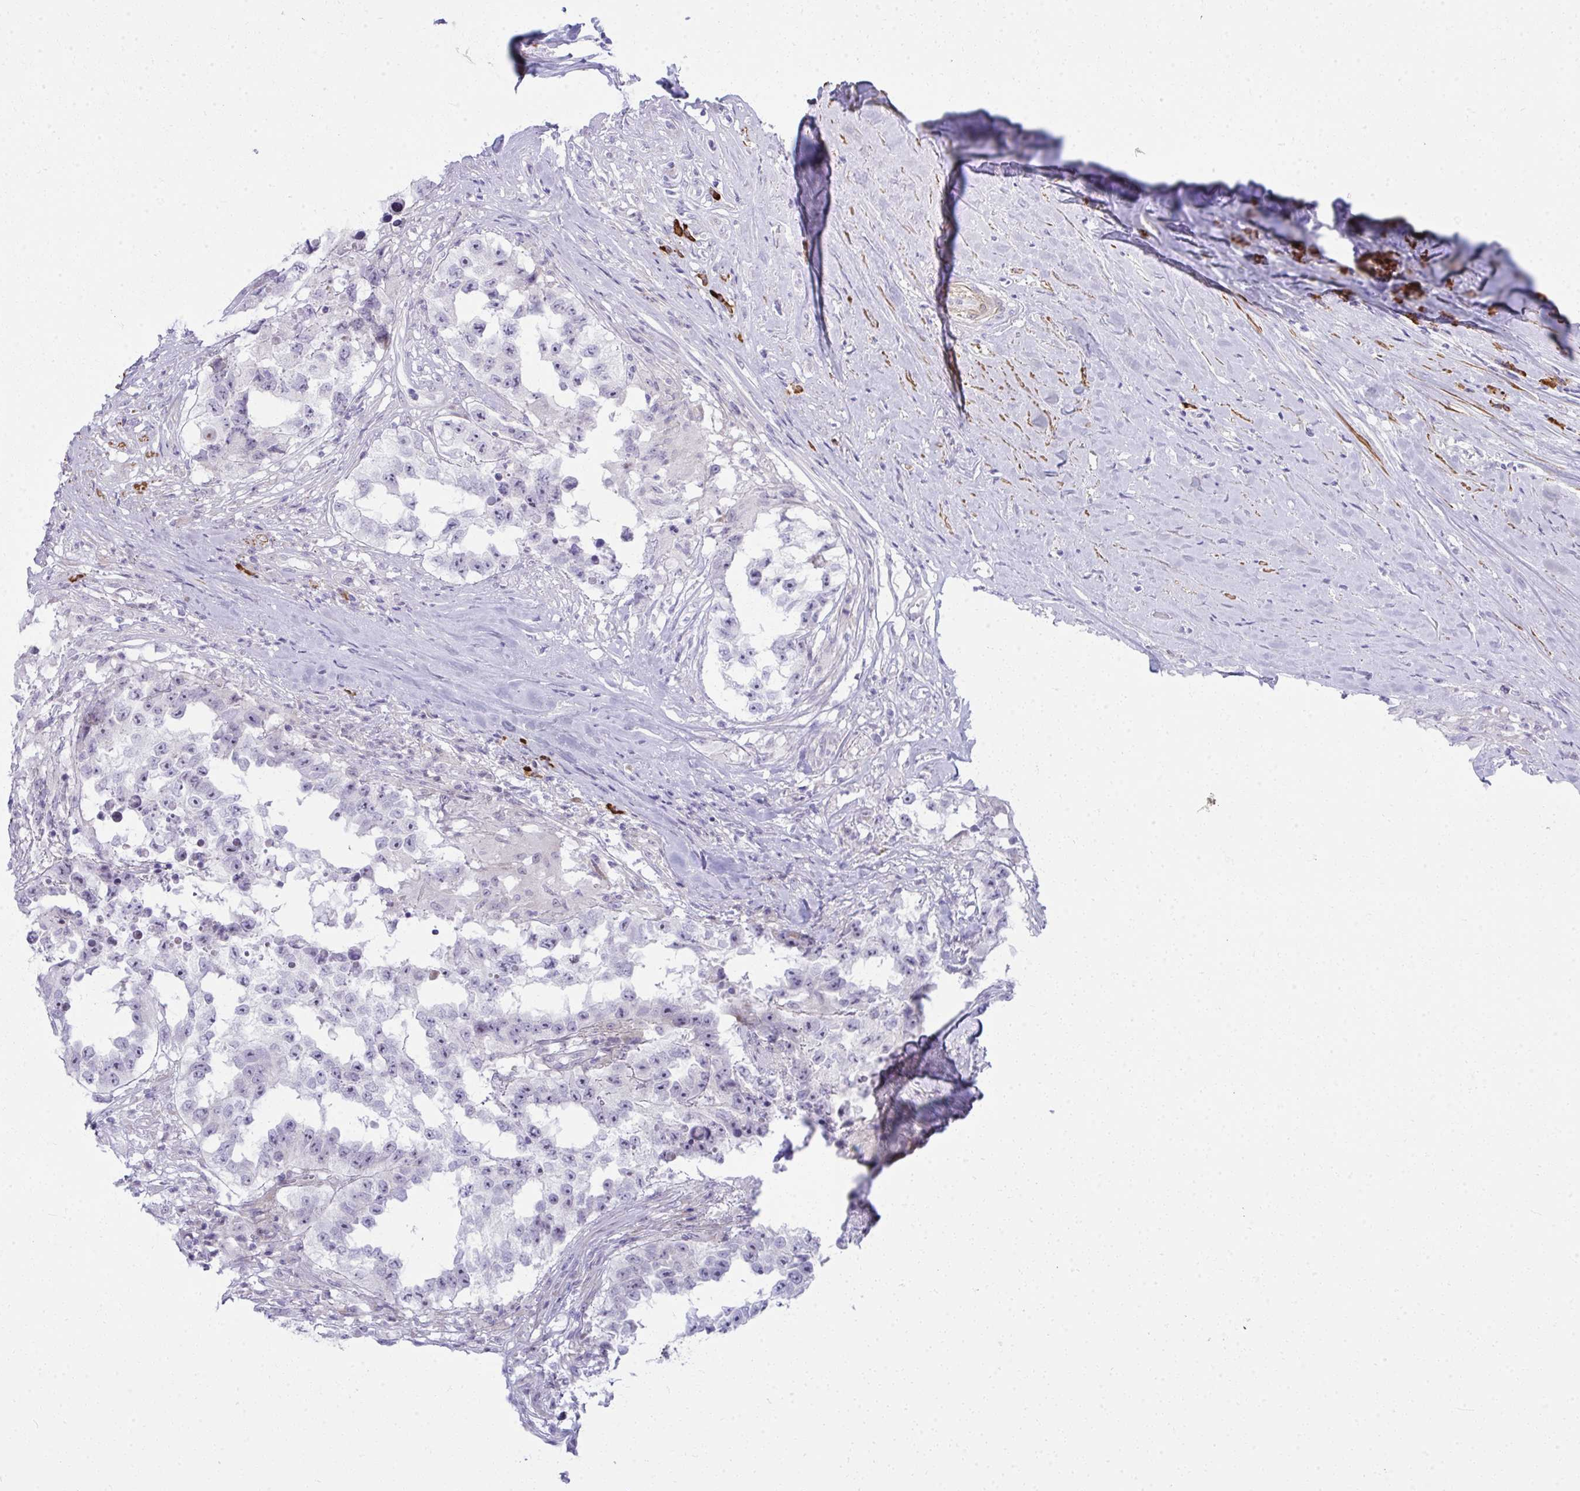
{"staining": {"intensity": "negative", "quantity": "none", "location": "none"}, "tissue": "testis cancer", "cell_type": "Tumor cells", "image_type": "cancer", "snomed": [{"axis": "morphology", "description": "Carcinoma, Embryonal, NOS"}, {"axis": "topography", "description": "Testis"}], "caption": "An IHC image of testis embryonal carcinoma is shown. There is no staining in tumor cells of testis embryonal carcinoma. (IHC, brightfield microscopy, high magnification).", "gene": "PUS7L", "patient": {"sex": "male", "age": 83}}